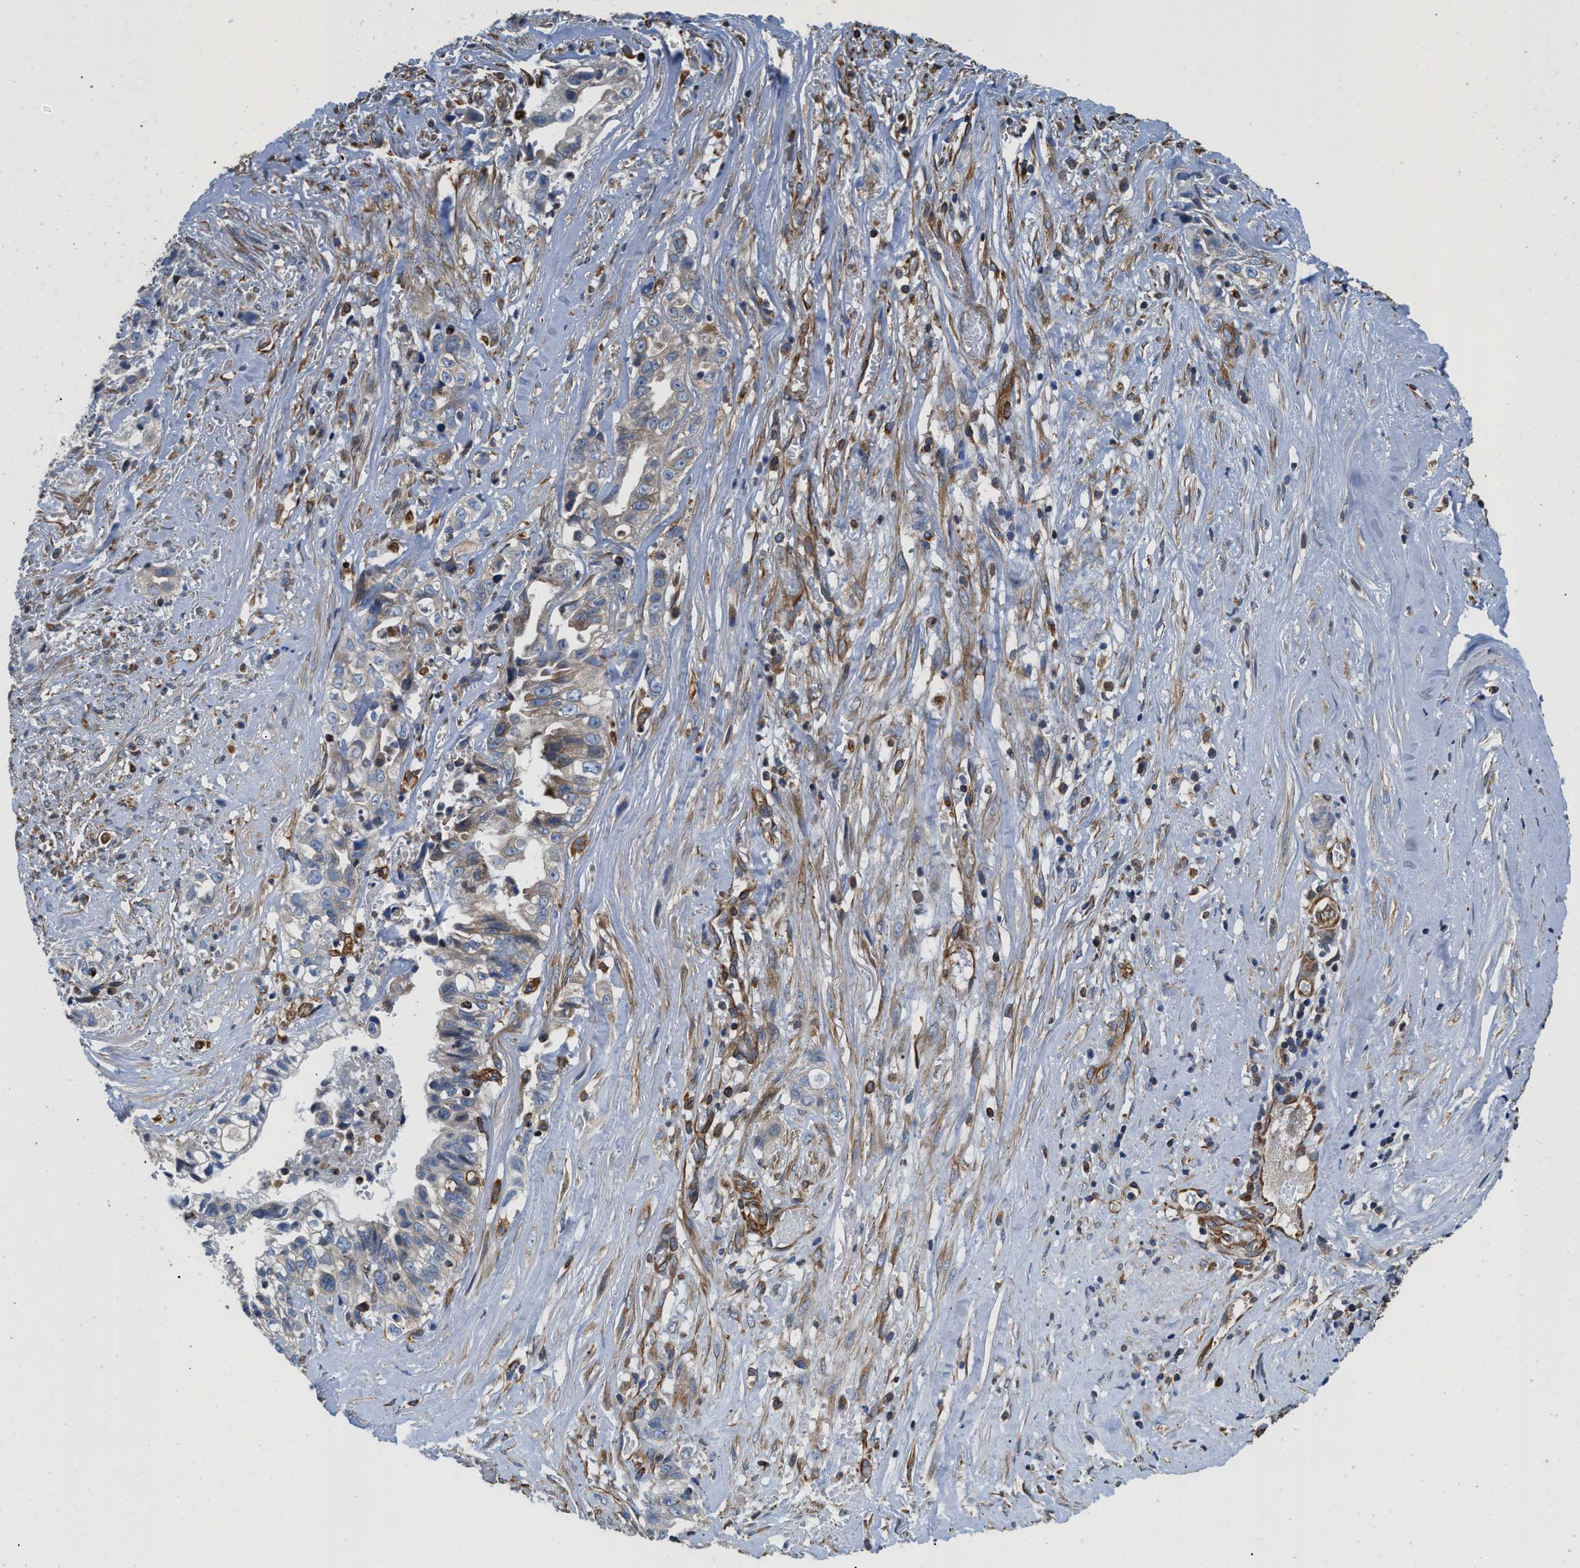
{"staining": {"intensity": "weak", "quantity": "25%-75%", "location": "cytoplasmic/membranous"}, "tissue": "liver cancer", "cell_type": "Tumor cells", "image_type": "cancer", "snomed": [{"axis": "morphology", "description": "Cholangiocarcinoma"}, {"axis": "topography", "description": "Liver"}], "caption": "Human liver cancer (cholangiocarcinoma) stained with a protein marker exhibits weak staining in tumor cells.", "gene": "HSD17B12", "patient": {"sex": "female", "age": 70}}